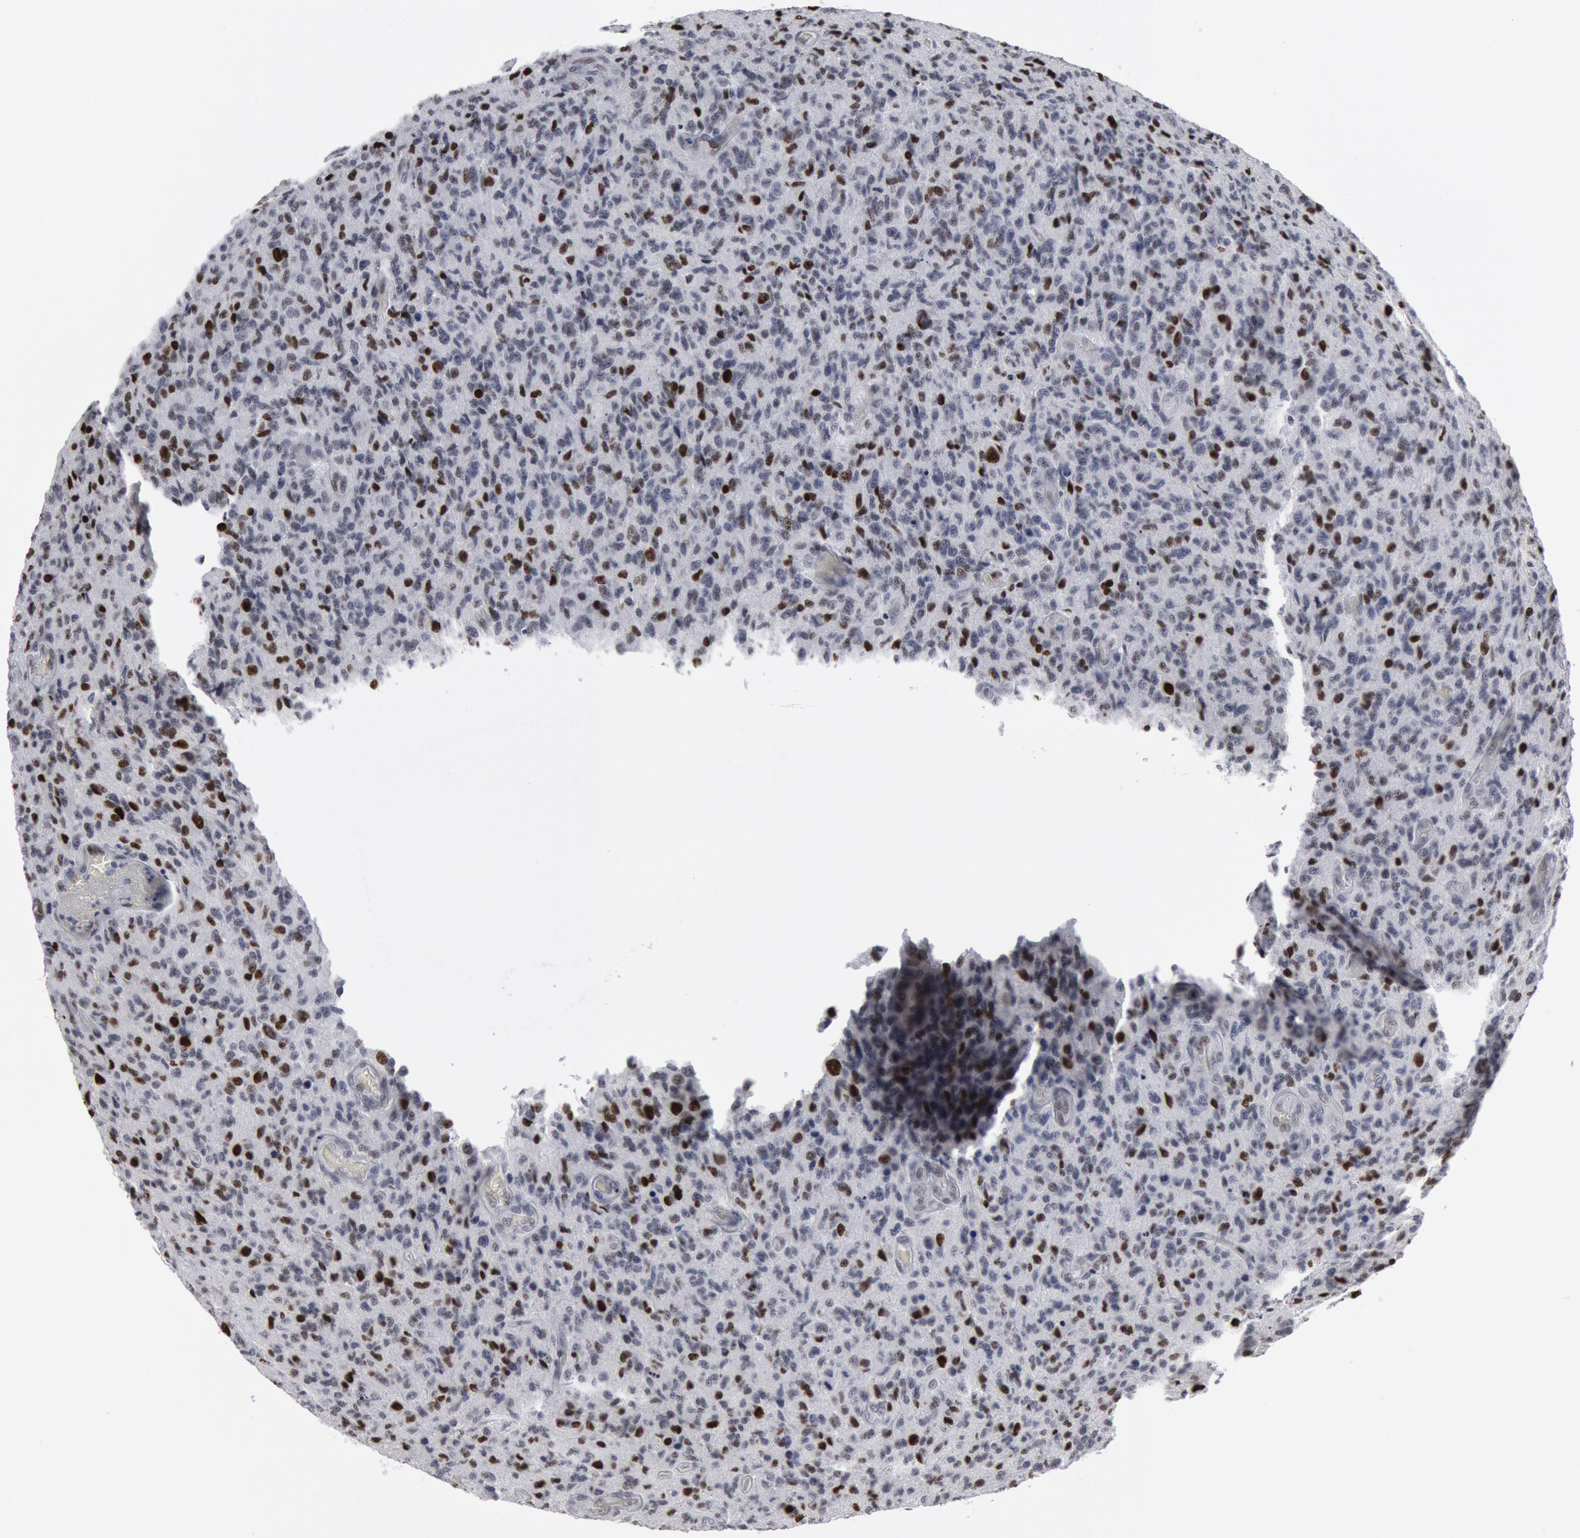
{"staining": {"intensity": "weak", "quantity": "25%-75%", "location": "nuclear"}, "tissue": "glioma", "cell_type": "Tumor cells", "image_type": "cancer", "snomed": [{"axis": "morphology", "description": "Glioma, malignant, High grade"}, {"axis": "topography", "description": "Brain"}], "caption": "A low amount of weak nuclear positivity is seen in approximately 25%-75% of tumor cells in malignant glioma (high-grade) tissue.", "gene": "MECP2", "patient": {"sex": "male", "age": 36}}